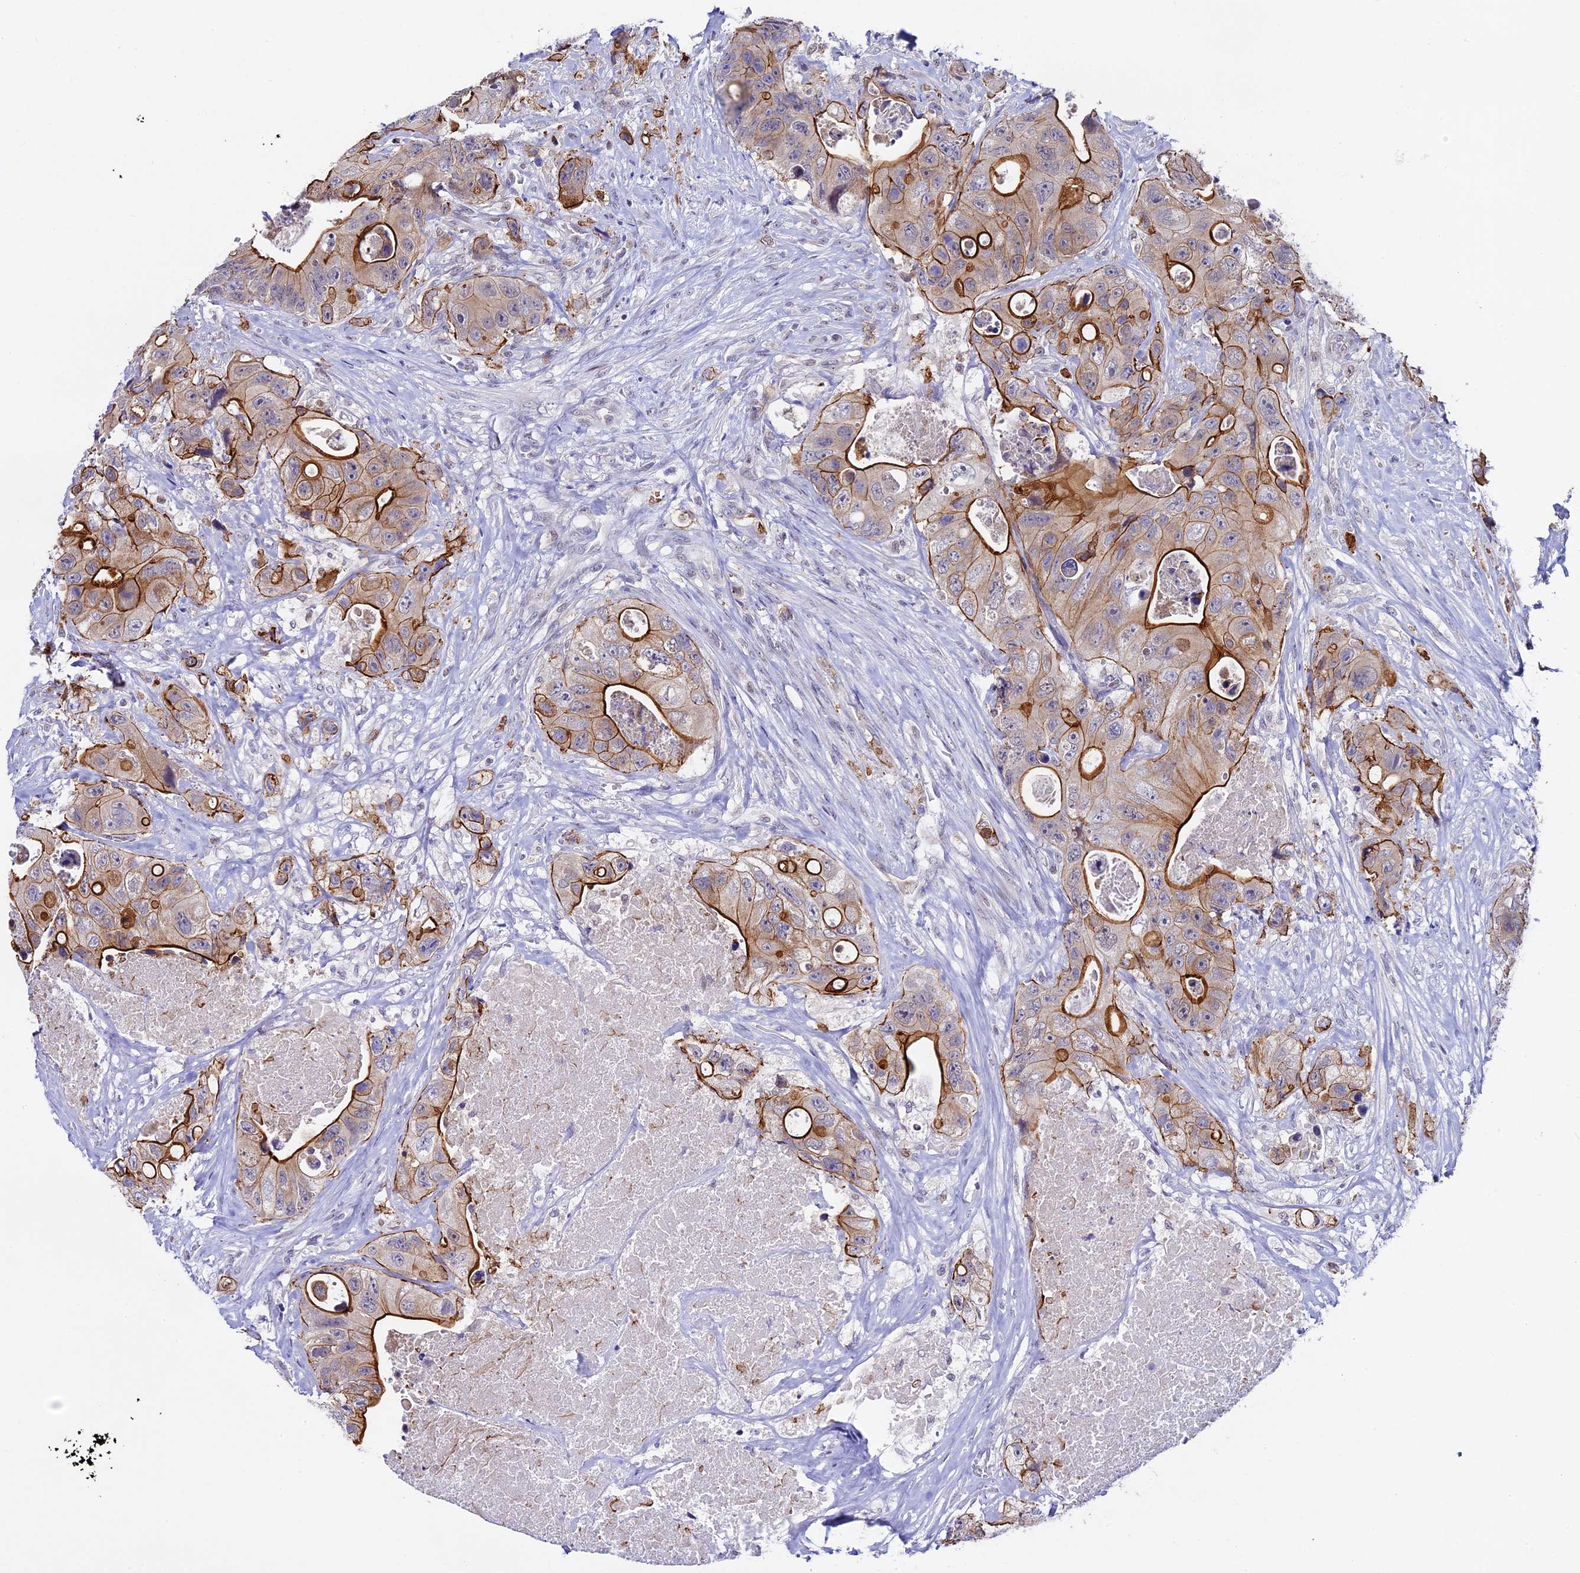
{"staining": {"intensity": "strong", "quantity": "25%-75%", "location": "cytoplasmic/membranous"}, "tissue": "colorectal cancer", "cell_type": "Tumor cells", "image_type": "cancer", "snomed": [{"axis": "morphology", "description": "Adenocarcinoma, NOS"}, {"axis": "topography", "description": "Colon"}], "caption": "A brown stain labels strong cytoplasmic/membranous staining of a protein in colorectal adenocarcinoma tumor cells. (Stains: DAB (3,3'-diaminobenzidine) in brown, nuclei in blue, Microscopy: brightfield microscopy at high magnification).", "gene": "OSGEP", "patient": {"sex": "female", "age": 46}}